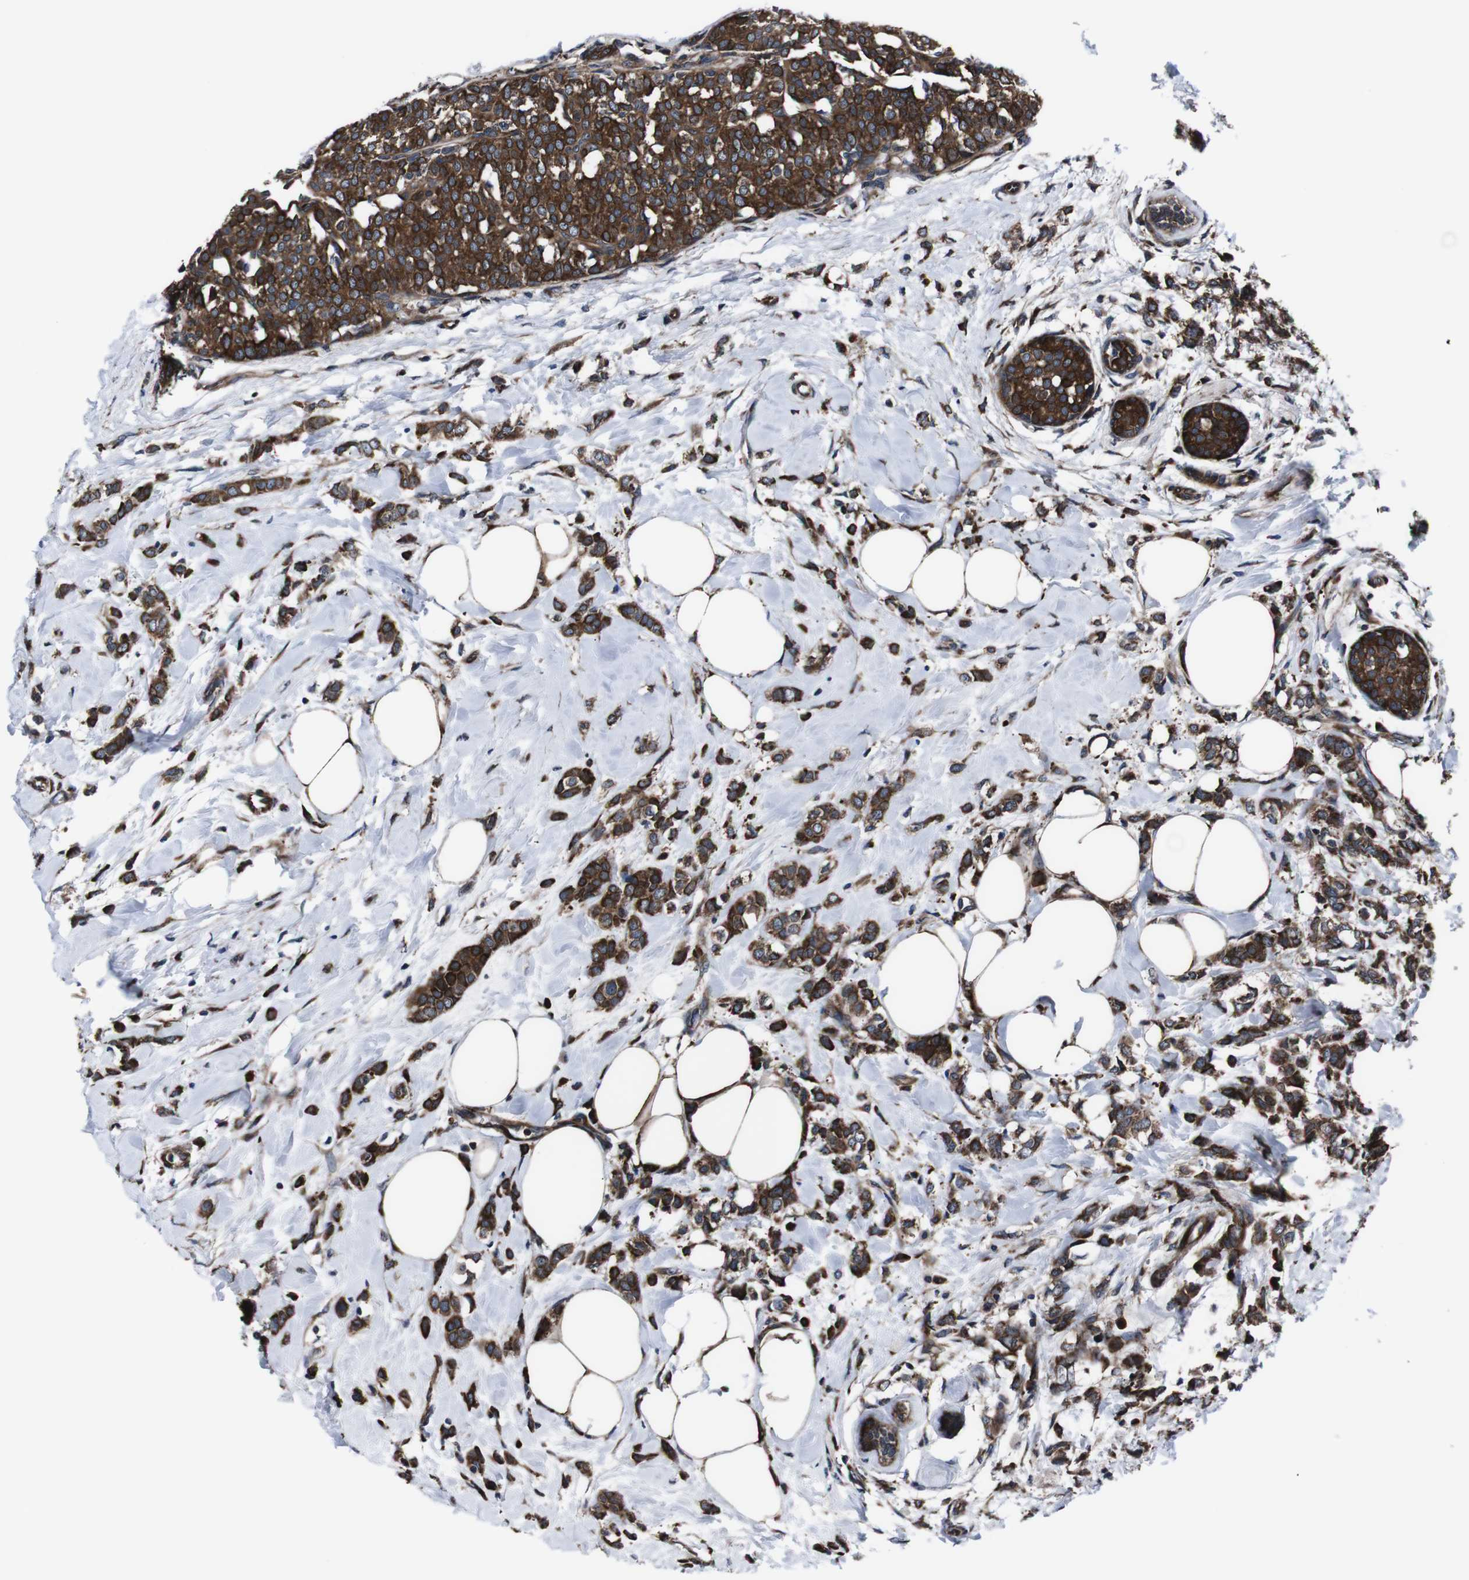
{"staining": {"intensity": "strong", "quantity": ">75%", "location": "cytoplasmic/membranous"}, "tissue": "breast cancer", "cell_type": "Tumor cells", "image_type": "cancer", "snomed": [{"axis": "morphology", "description": "Lobular carcinoma, in situ"}, {"axis": "morphology", "description": "Lobular carcinoma"}, {"axis": "topography", "description": "Breast"}], "caption": "Breast lobular carcinoma in situ stained with a brown dye reveals strong cytoplasmic/membranous positive staining in approximately >75% of tumor cells.", "gene": "EIF4A2", "patient": {"sex": "female", "age": 41}}